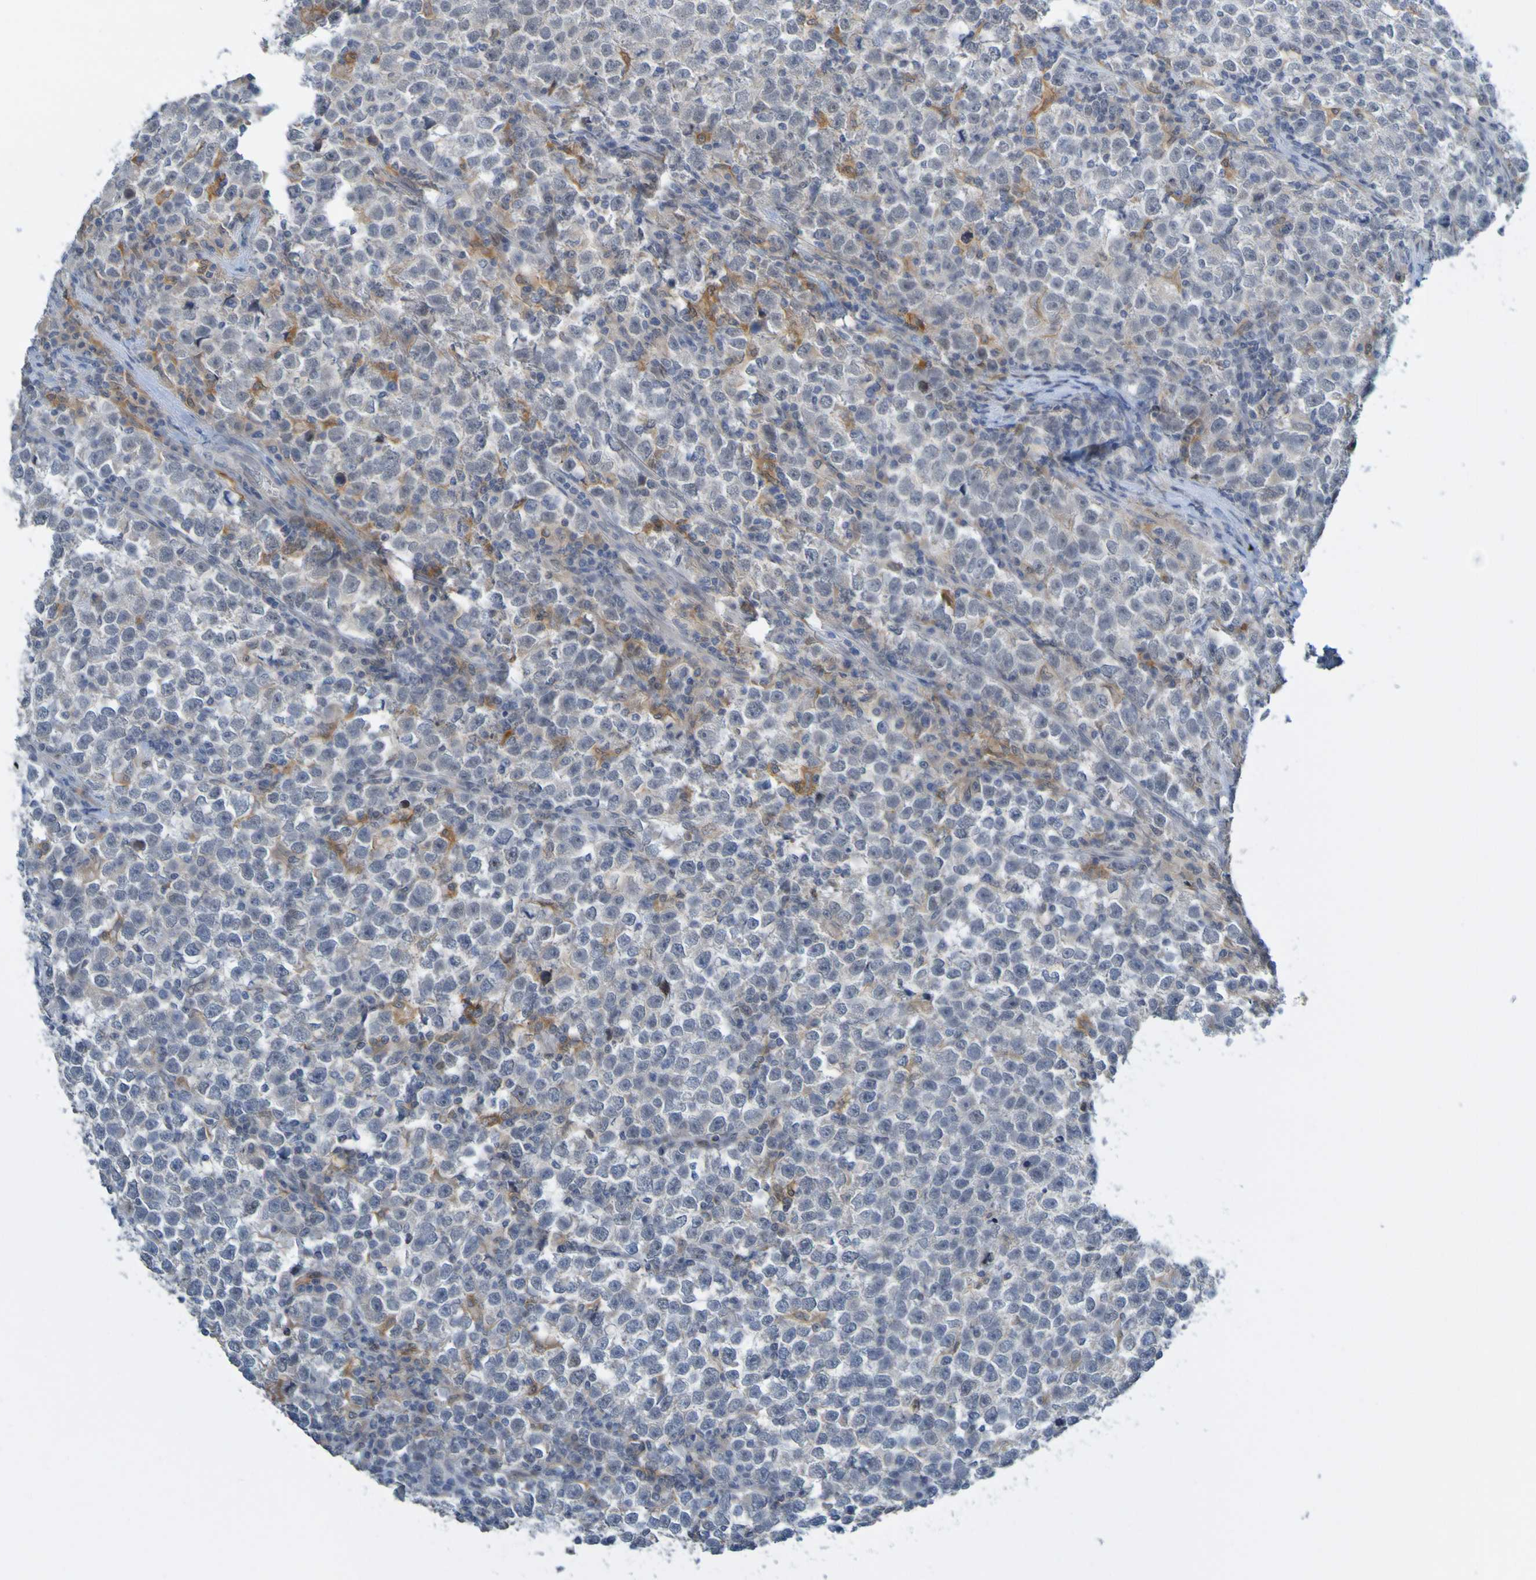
{"staining": {"intensity": "weak", "quantity": "<25%", "location": "cytoplasmic/membranous"}, "tissue": "testis cancer", "cell_type": "Tumor cells", "image_type": "cancer", "snomed": [{"axis": "morphology", "description": "Seminoma, NOS"}, {"axis": "topography", "description": "Testis"}], "caption": "Immunohistochemistry histopathology image of testis seminoma stained for a protein (brown), which shows no expression in tumor cells.", "gene": "LILRB5", "patient": {"sex": "male", "age": 43}}